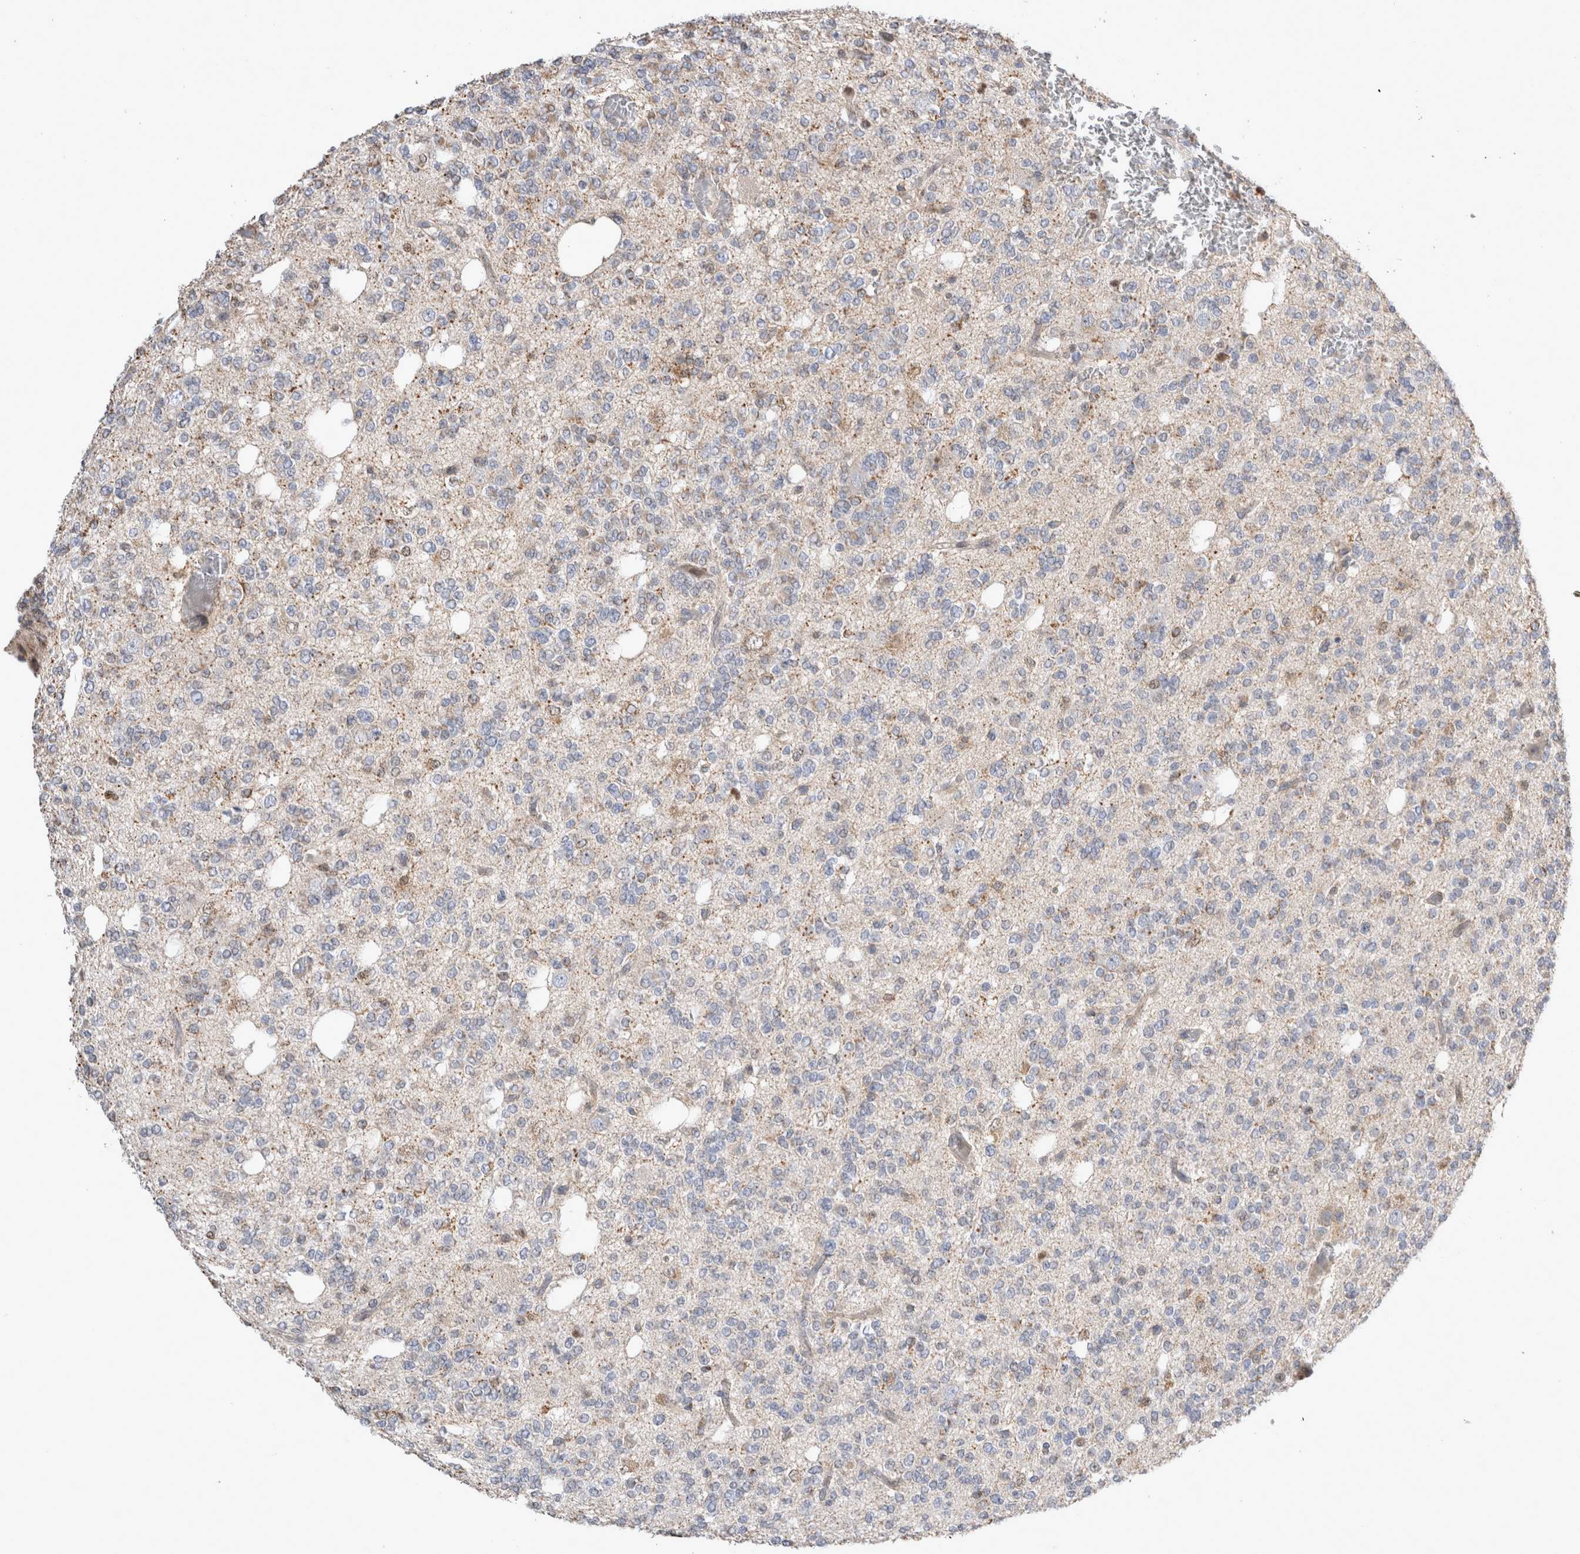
{"staining": {"intensity": "weak", "quantity": "<25%", "location": "cytoplasmic/membranous"}, "tissue": "glioma", "cell_type": "Tumor cells", "image_type": "cancer", "snomed": [{"axis": "morphology", "description": "Glioma, malignant, Low grade"}, {"axis": "topography", "description": "Brain"}], "caption": "IHC of human low-grade glioma (malignant) displays no expression in tumor cells. Brightfield microscopy of immunohistochemistry (IHC) stained with DAB (brown) and hematoxylin (blue), captured at high magnification.", "gene": "AGMAT", "patient": {"sex": "male", "age": 38}}